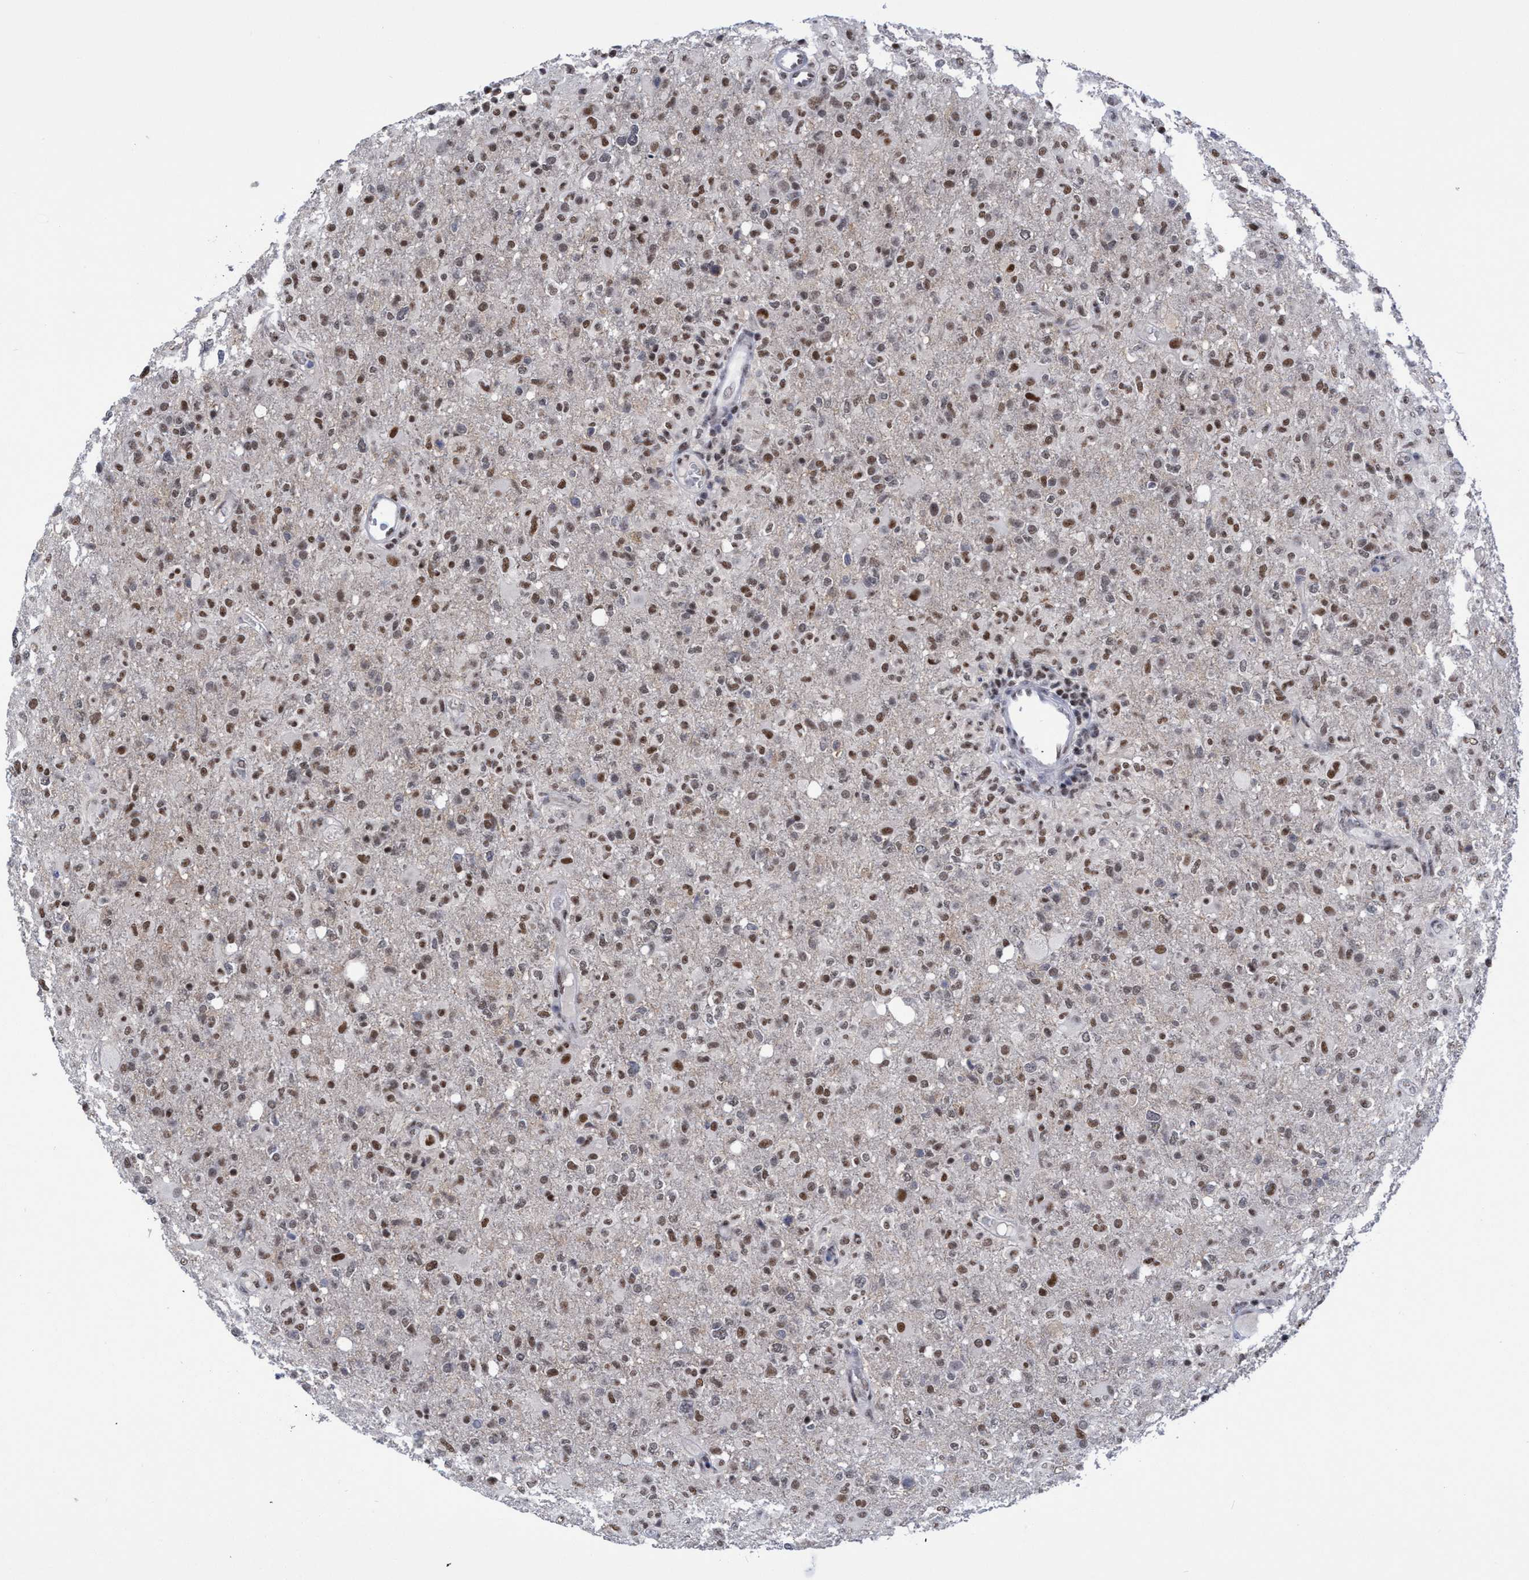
{"staining": {"intensity": "moderate", "quantity": "25%-75%", "location": "nuclear"}, "tissue": "glioma", "cell_type": "Tumor cells", "image_type": "cancer", "snomed": [{"axis": "morphology", "description": "Glioma, malignant, High grade"}, {"axis": "topography", "description": "Brain"}], "caption": "An image of glioma stained for a protein reveals moderate nuclear brown staining in tumor cells.", "gene": "C9orf78", "patient": {"sex": "female", "age": 57}}